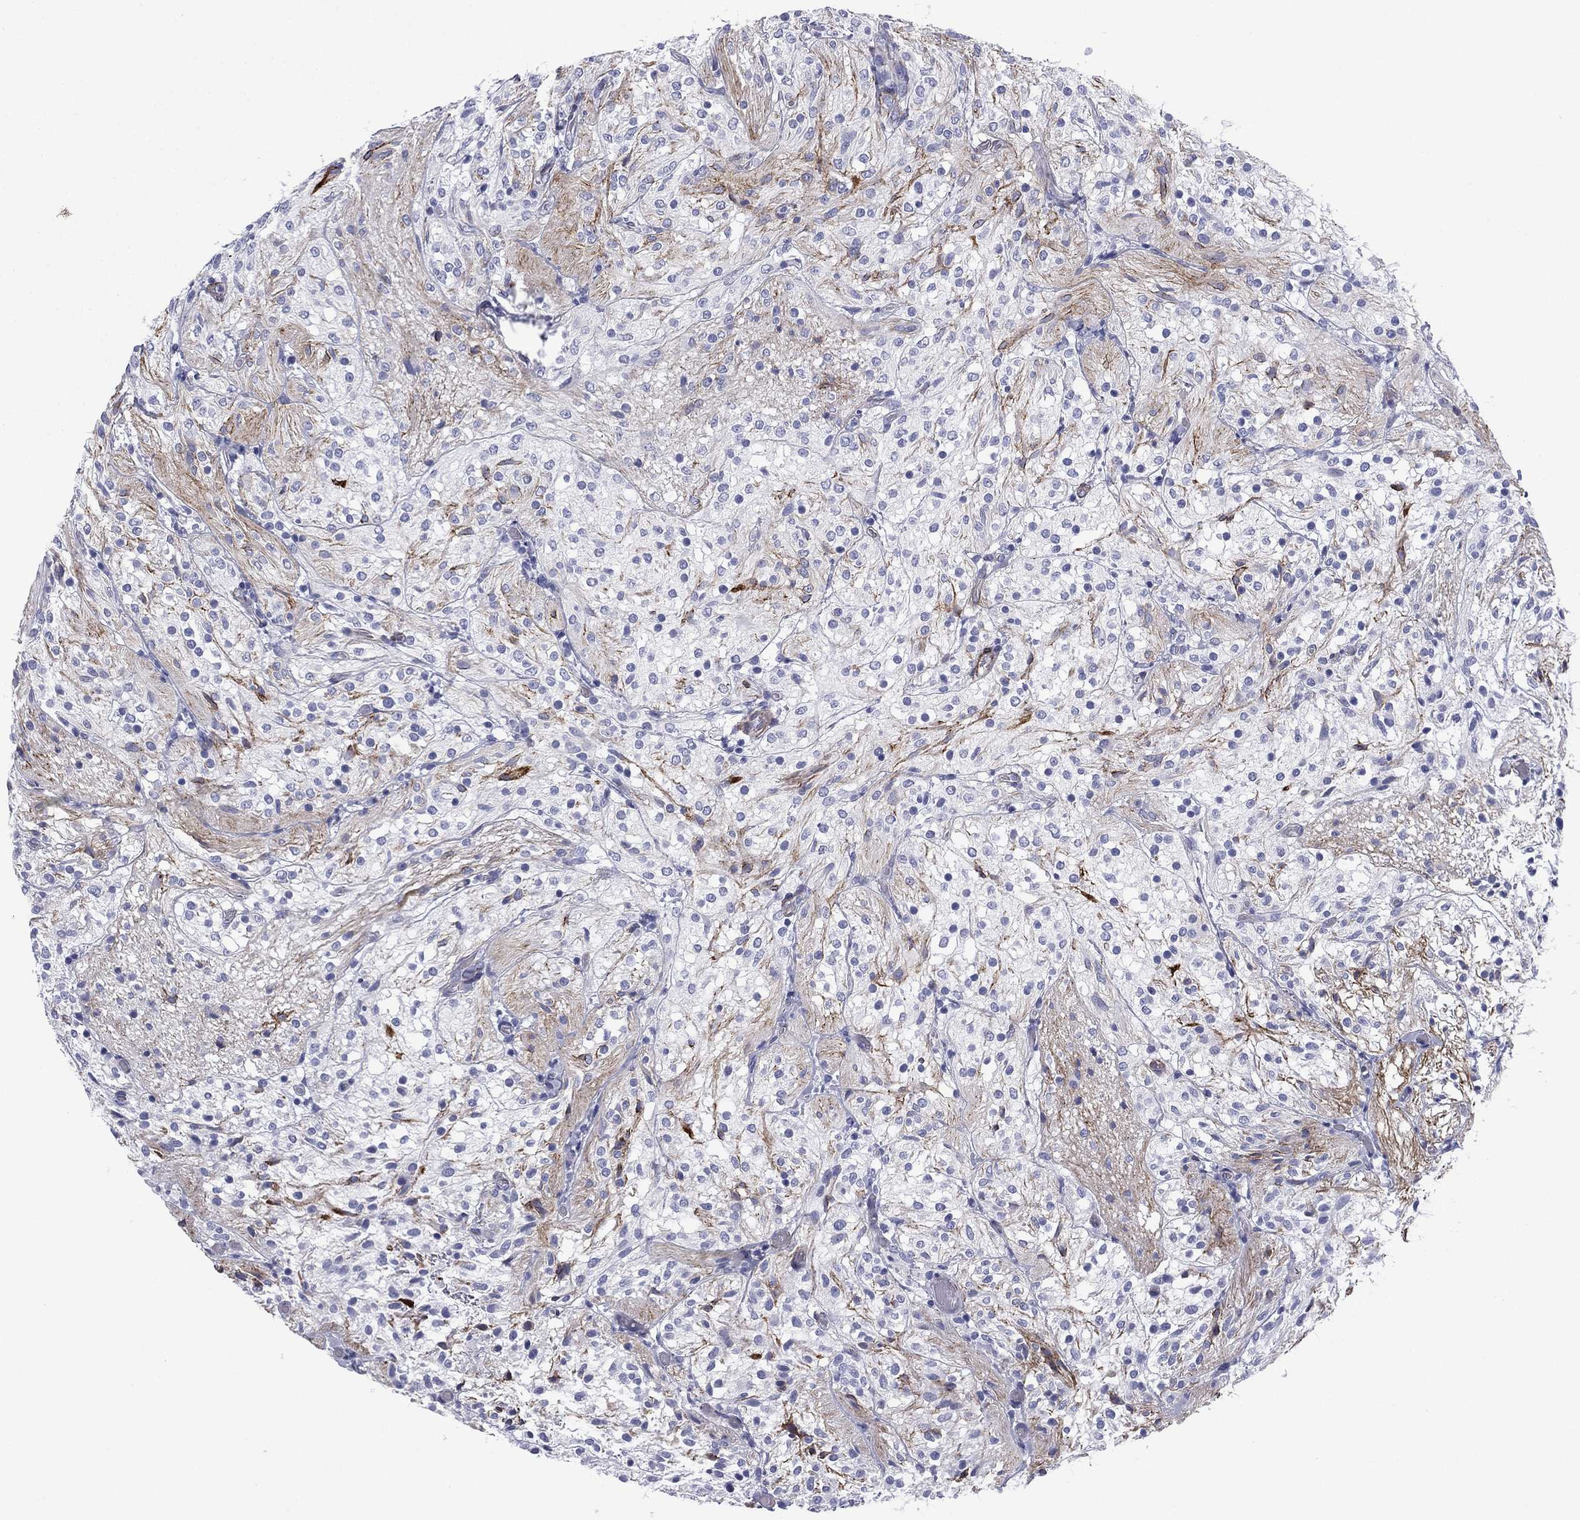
{"staining": {"intensity": "negative", "quantity": "none", "location": "none"}, "tissue": "glioma", "cell_type": "Tumor cells", "image_type": "cancer", "snomed": [{"axis": "morphology", "description": "Glioma, malignant, Low grade"}, {"axis": "topography", "description": "Brain"}], "caption": "Tumor cells are negative for brown protein staining in glioma. (Immunohistochemistry, brightfield microscopy, high magnification).", "gene": "CAVIN3", "patient": {"sex": "male", "age": 3}}